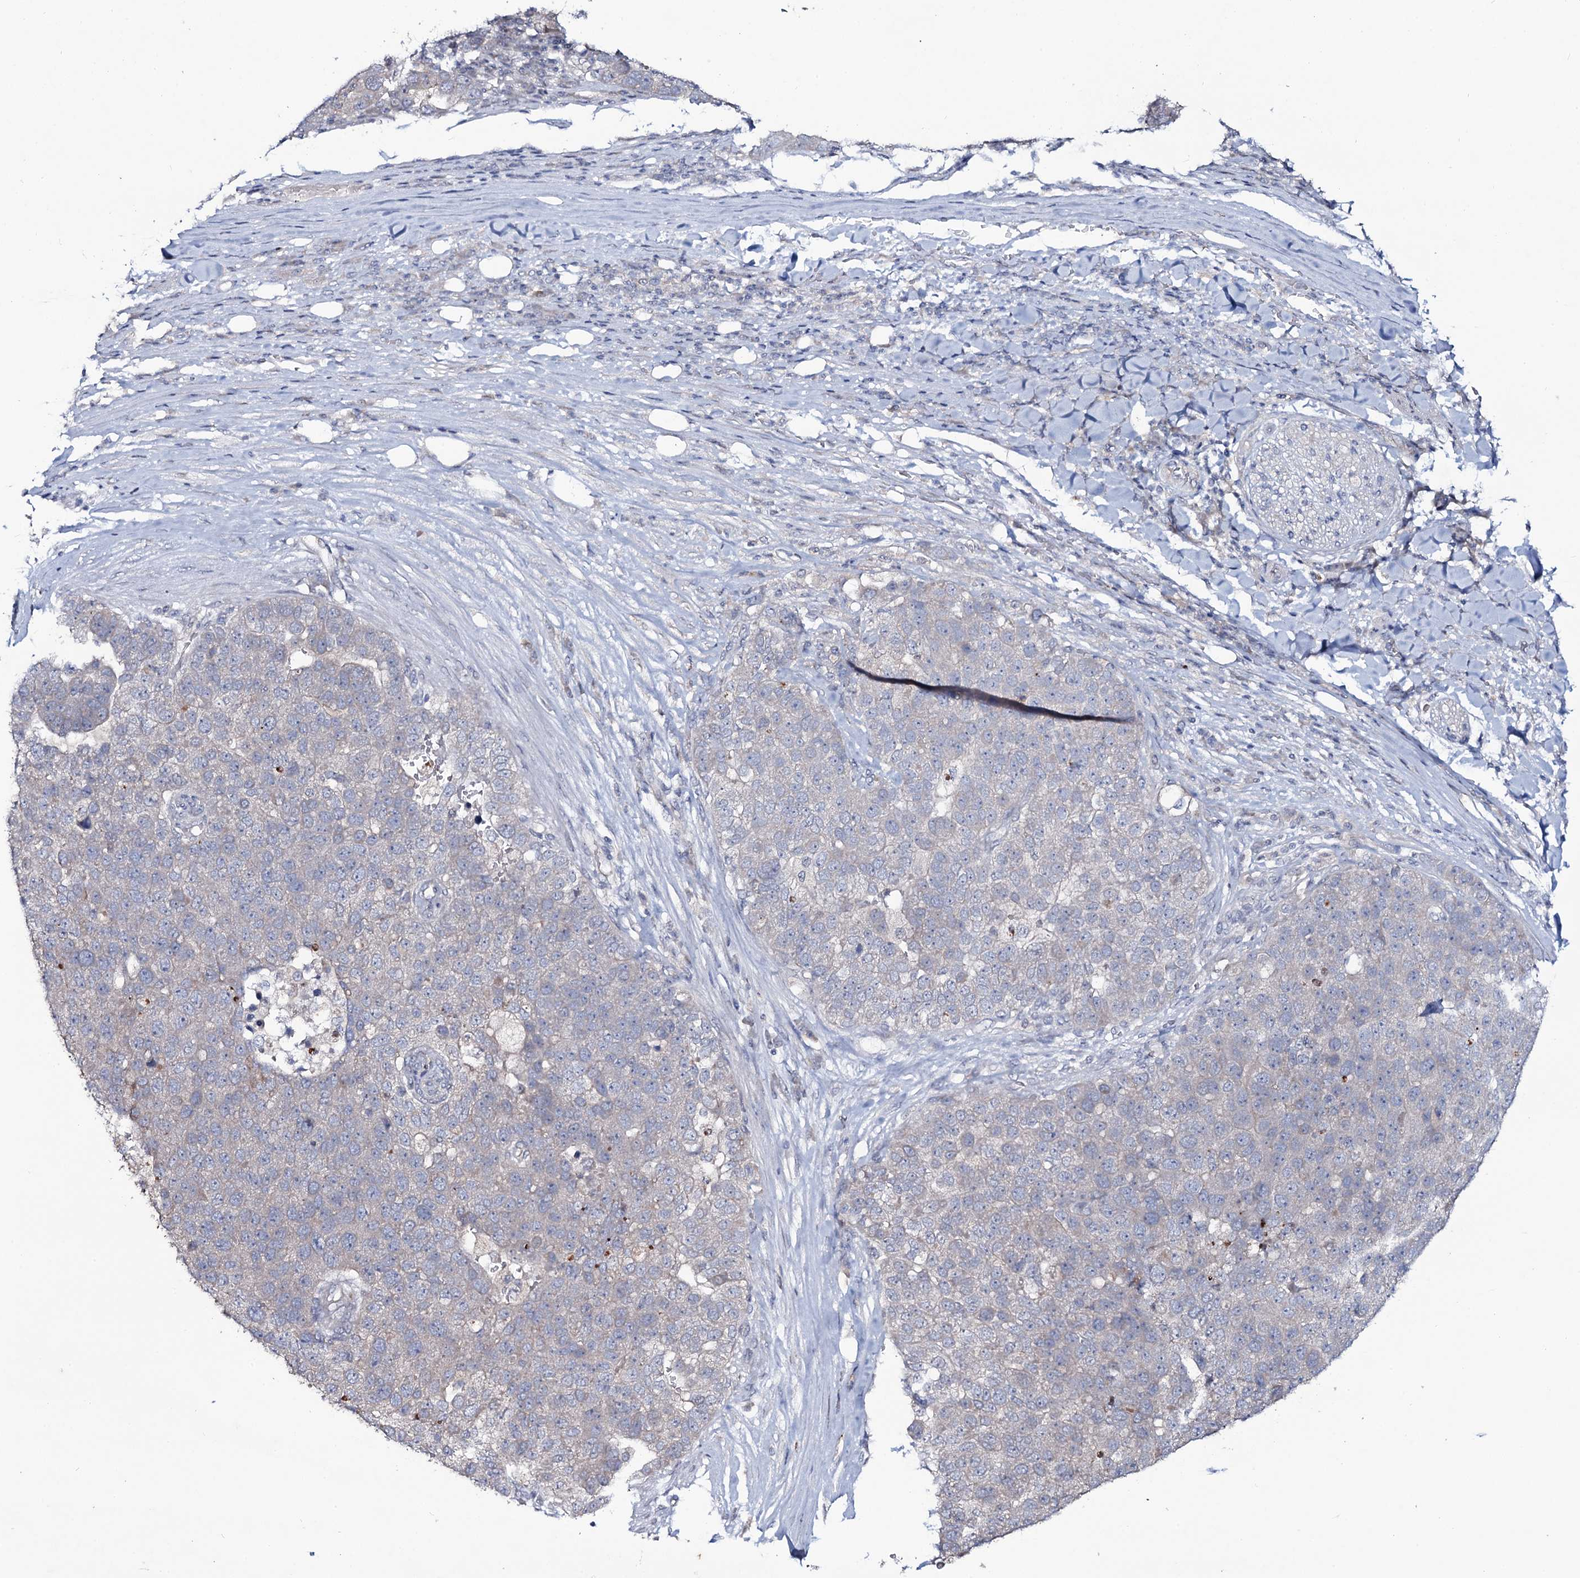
{"staining": {"intensity": "weak", "quantity": "<25%", "location": "cytoplasmic/membranous"}, "tissue": "pancreatic cancer", "cell_type": "Tumor cells", "image_type": "cancer", "snomed": [{"axis": "morphology", "description": "Adenocarcinoma, NOS"}, {"axis": "topography", "description": "Pancreas"}], "caption": "Tumor cells show no significant protein staining in pancreatic cancer.", "gene": "SNAP23", "patient": {"sex": "female", "age": 61}}